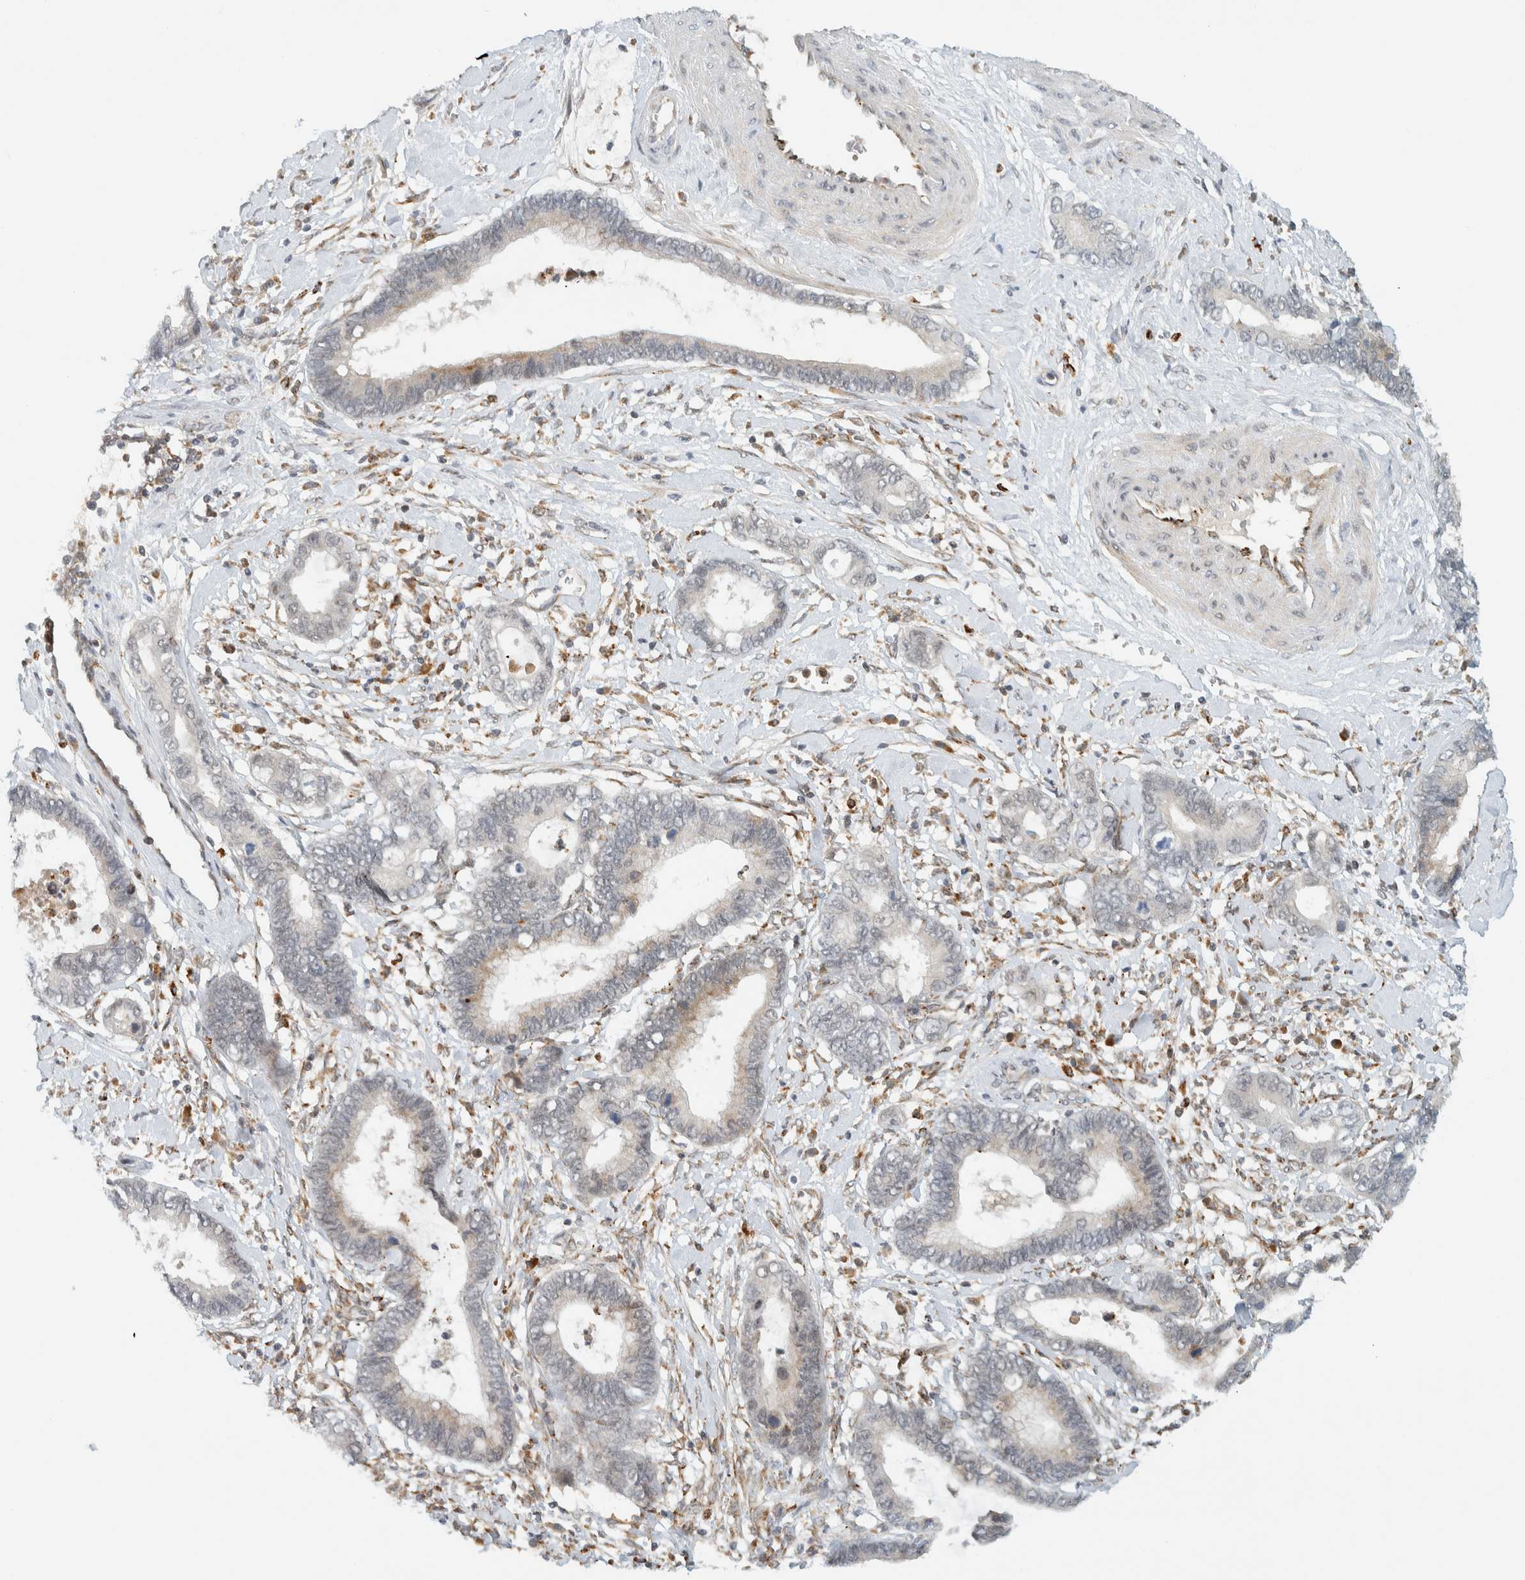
{"staining": {"intensity": "weak", "quantity": "<25%", "location": "cytoplasmic/membranous"}, "tissue": "cervical cancer", "cell_type": "Tumor cells", "image_type": "cancer", "snomed": [{"axis": "morphology", "description": "Adenocarcinoma, NOS"}, {"axis": "topography", "description": "Cervix"}], "caption": "IHC image of neoplastic tissue: human cervical cancer (adenocarcinoma) stained with DAB displays no significant protein staining in tumor cells.", "gene": "ITPRID1", "patient": {"sex": "female", "age": 44}}